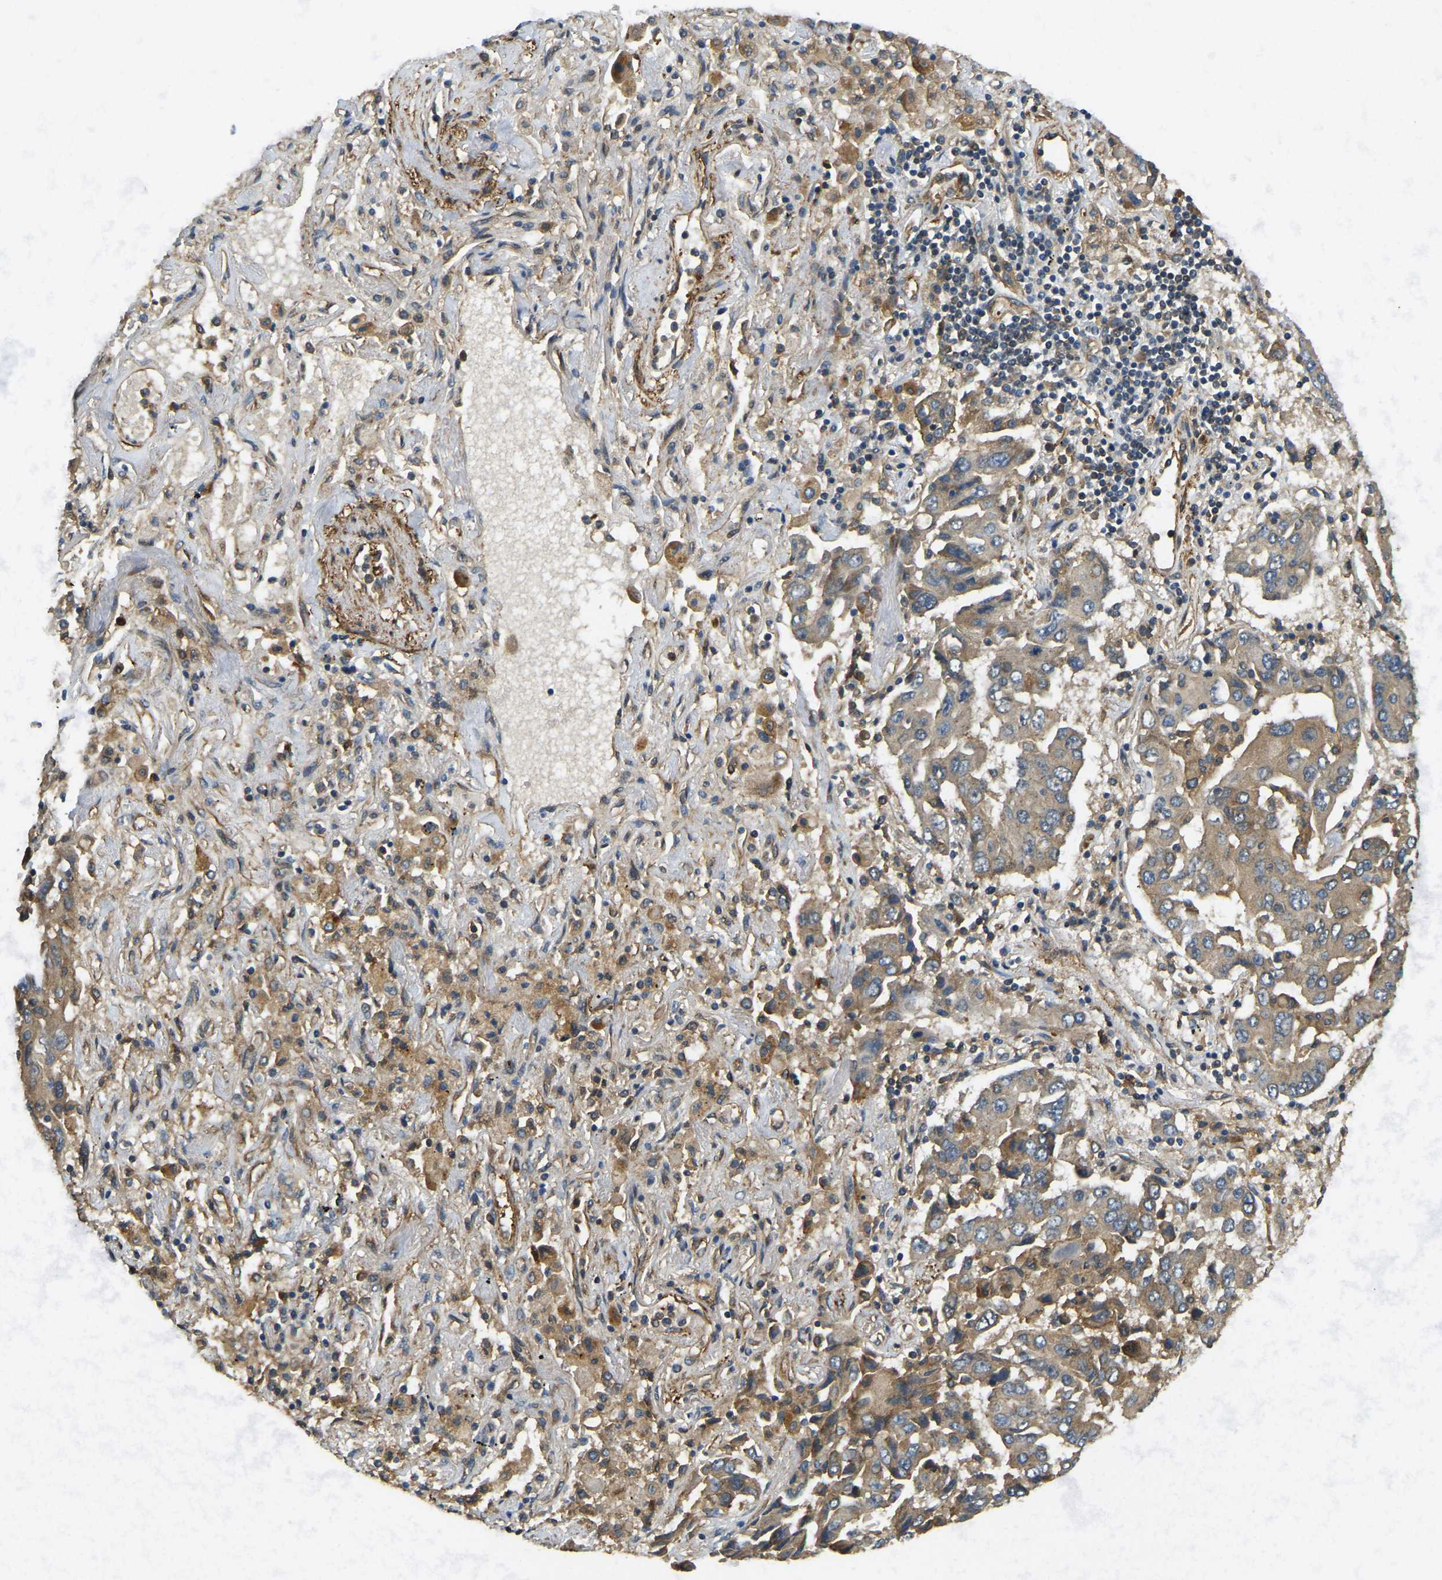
{"staining": {"intensity": "moderate", "quantity": ">75%", "location": "cytoplasmic/membranous"}, "tissue": "lung cancer", "cell_type": "Tumor cells", "image_type": "cancer", "snomed": [{"axis": "morphology", "description": "Adenocarcinoma, NOS"}, {"axis": "topography", "description": "Lung"}], "caption": "Immunohistochemistry of human adenocarcinoma (lung) exhibits medium levels of moderate cytoplasmic/membranous expression in approximately >75% of tumor cells.", "gene": "ERGIC1", "patient": {"sex": "female", "age": 65}}